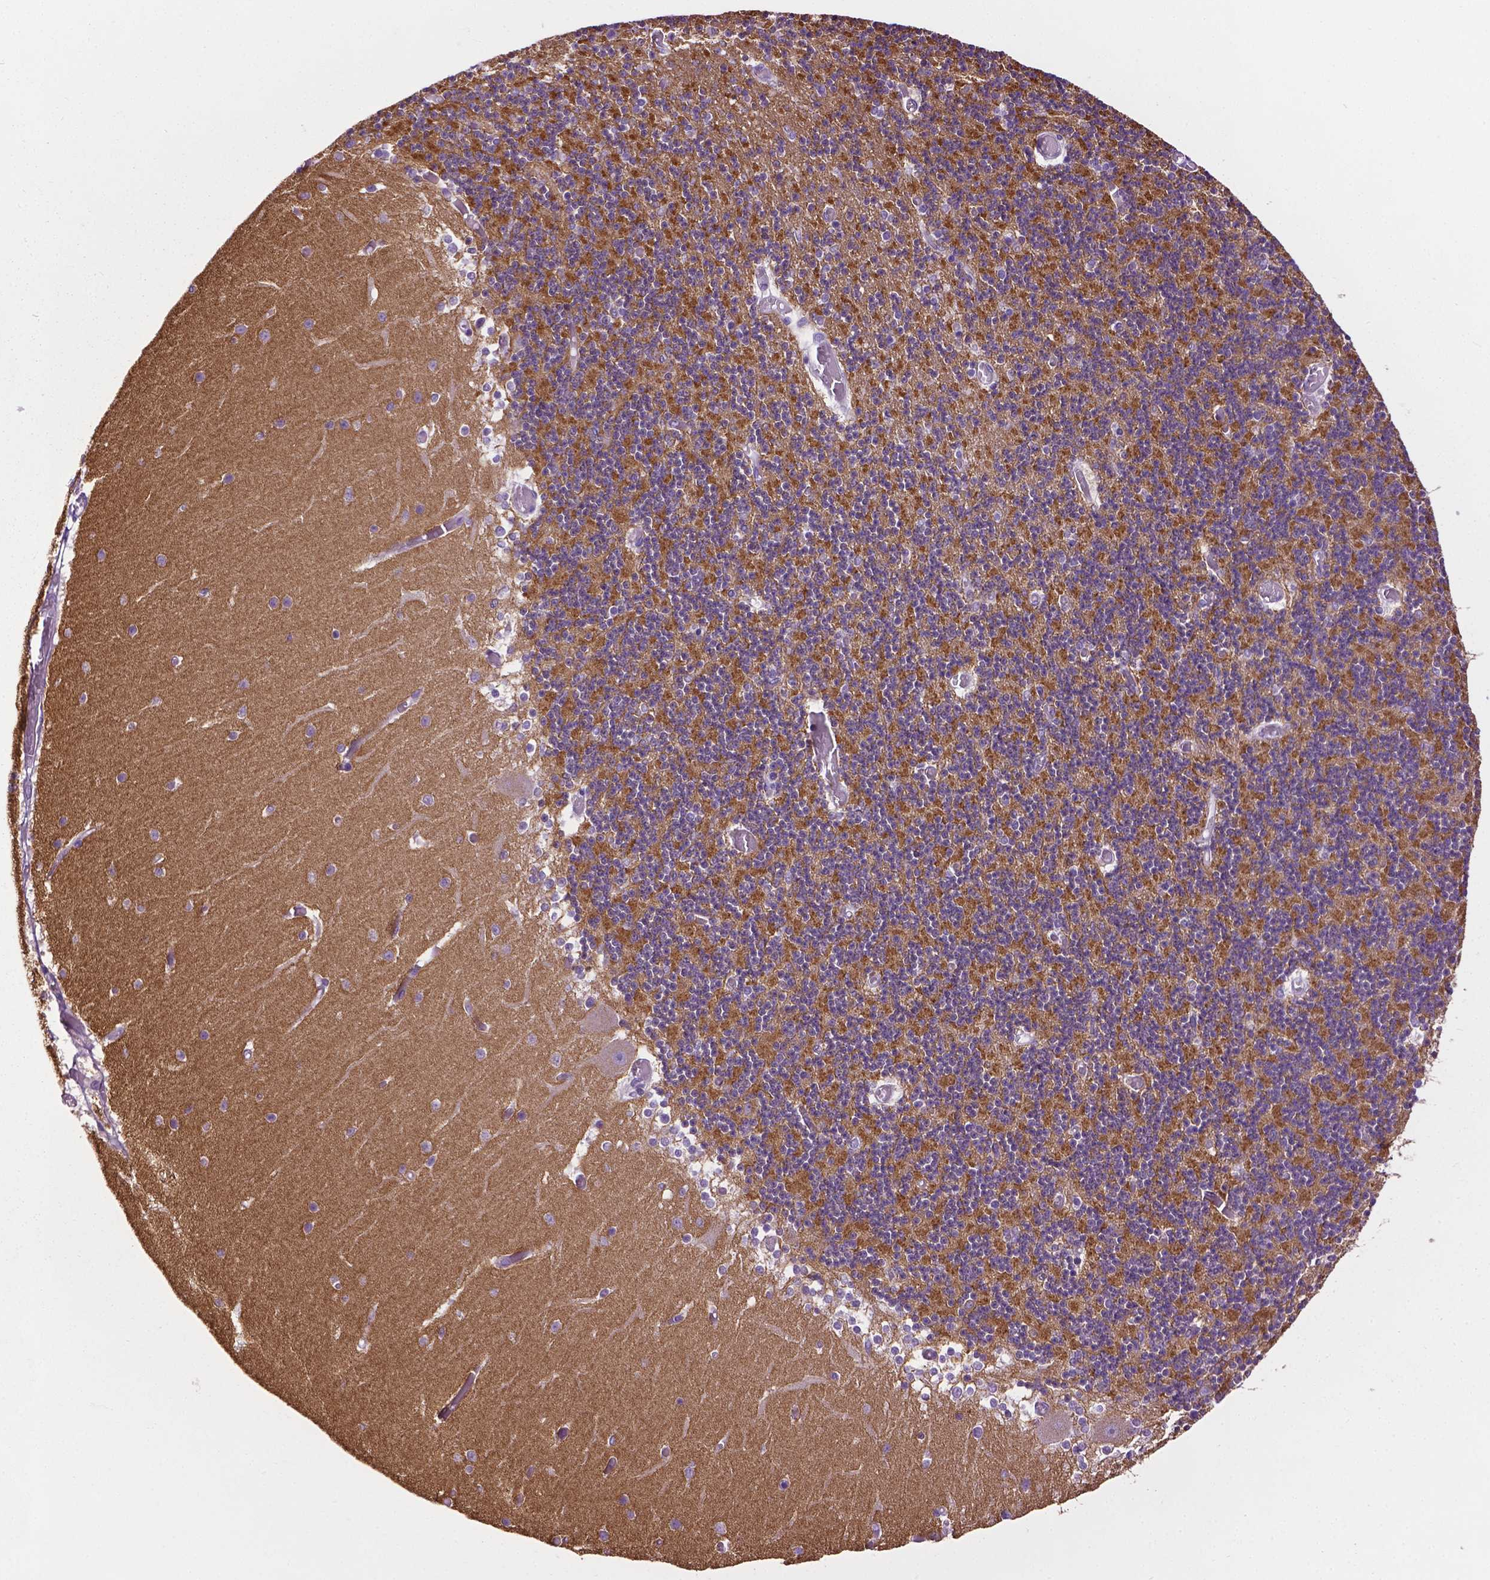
{"staining": {"intensity": "moderate", "quantity": "25%-75%", "location": "cytoplasmic/membranous"}, "tissue": "cerebellum", "cell_type": "Cells in granular layer", "image_type": "normal", "snomed": [{"axis": "morphology", "description": "Normal tissue, NOS"}, {"axis": "topography", "description": "Cerebellum"}], "caption": "Moderate cytoplasmic/membranous staining is identified in about 25%-75% of cells in granular layer in unremarkable cerebellum.", "gene": "TMEM132E", "patient": {"sex": "female", "age": 28}}